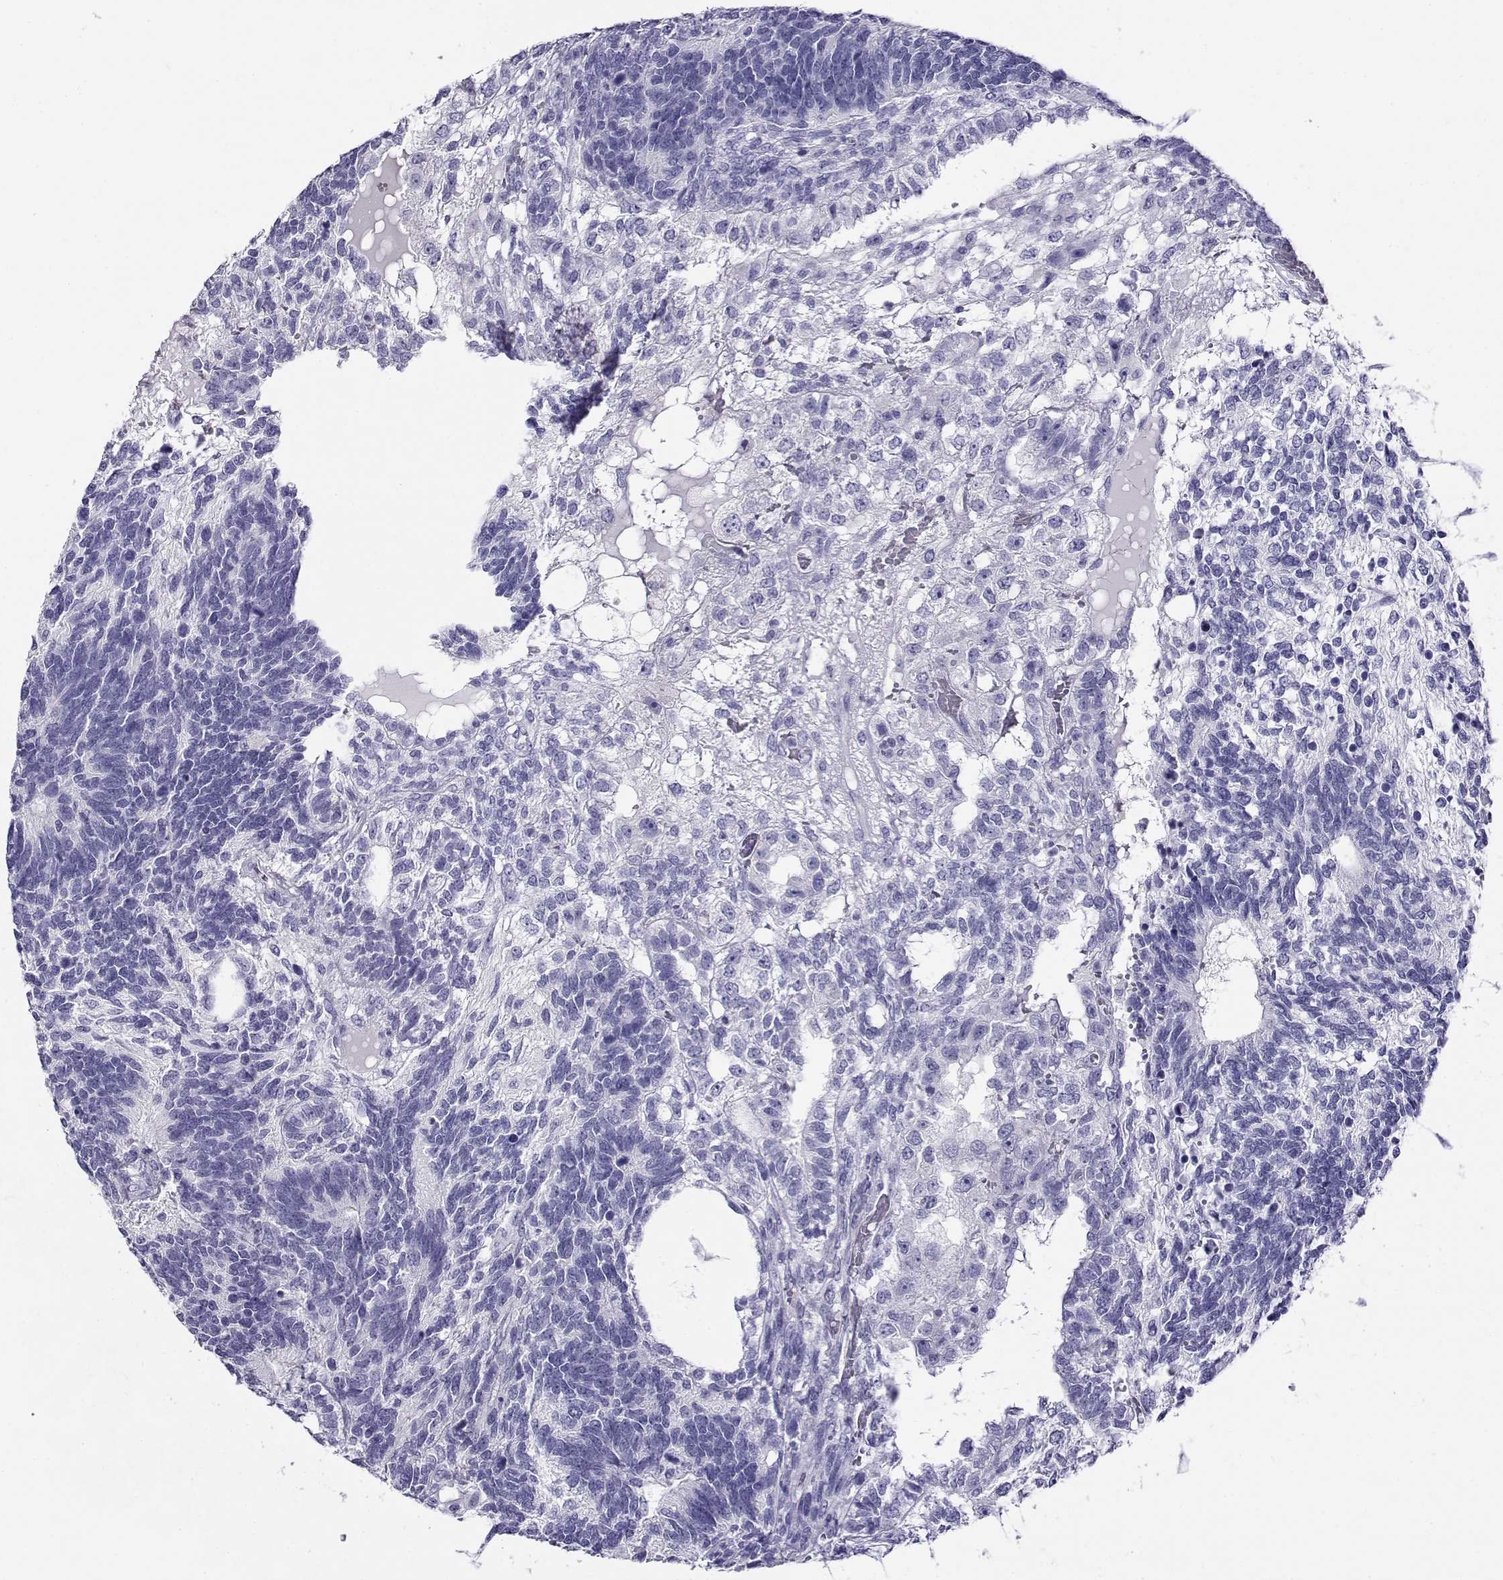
{"staining": {"intensity": "negative", "quantity": "none", "location": "none"}, "tissue": "testis cancer", "cell_type": "Tumor cells", "image_type": "cancer", "snomed": [{"axis": "morphology", "description": "Seminoma, NOS"}, {"axis": "morphology", "description": "Carcinoma, Embryonal, NOS"}, {"axis": "topography", "description": "Testis"}], "caption": "High magnification brightfield microscopy of testis cancer stained with DAB (brown) and counterstained with hematoxylin (blue): tumor cells show no significant staining.", "gene": "CABS1", "patient": {"sex": "male", "age": 41}}